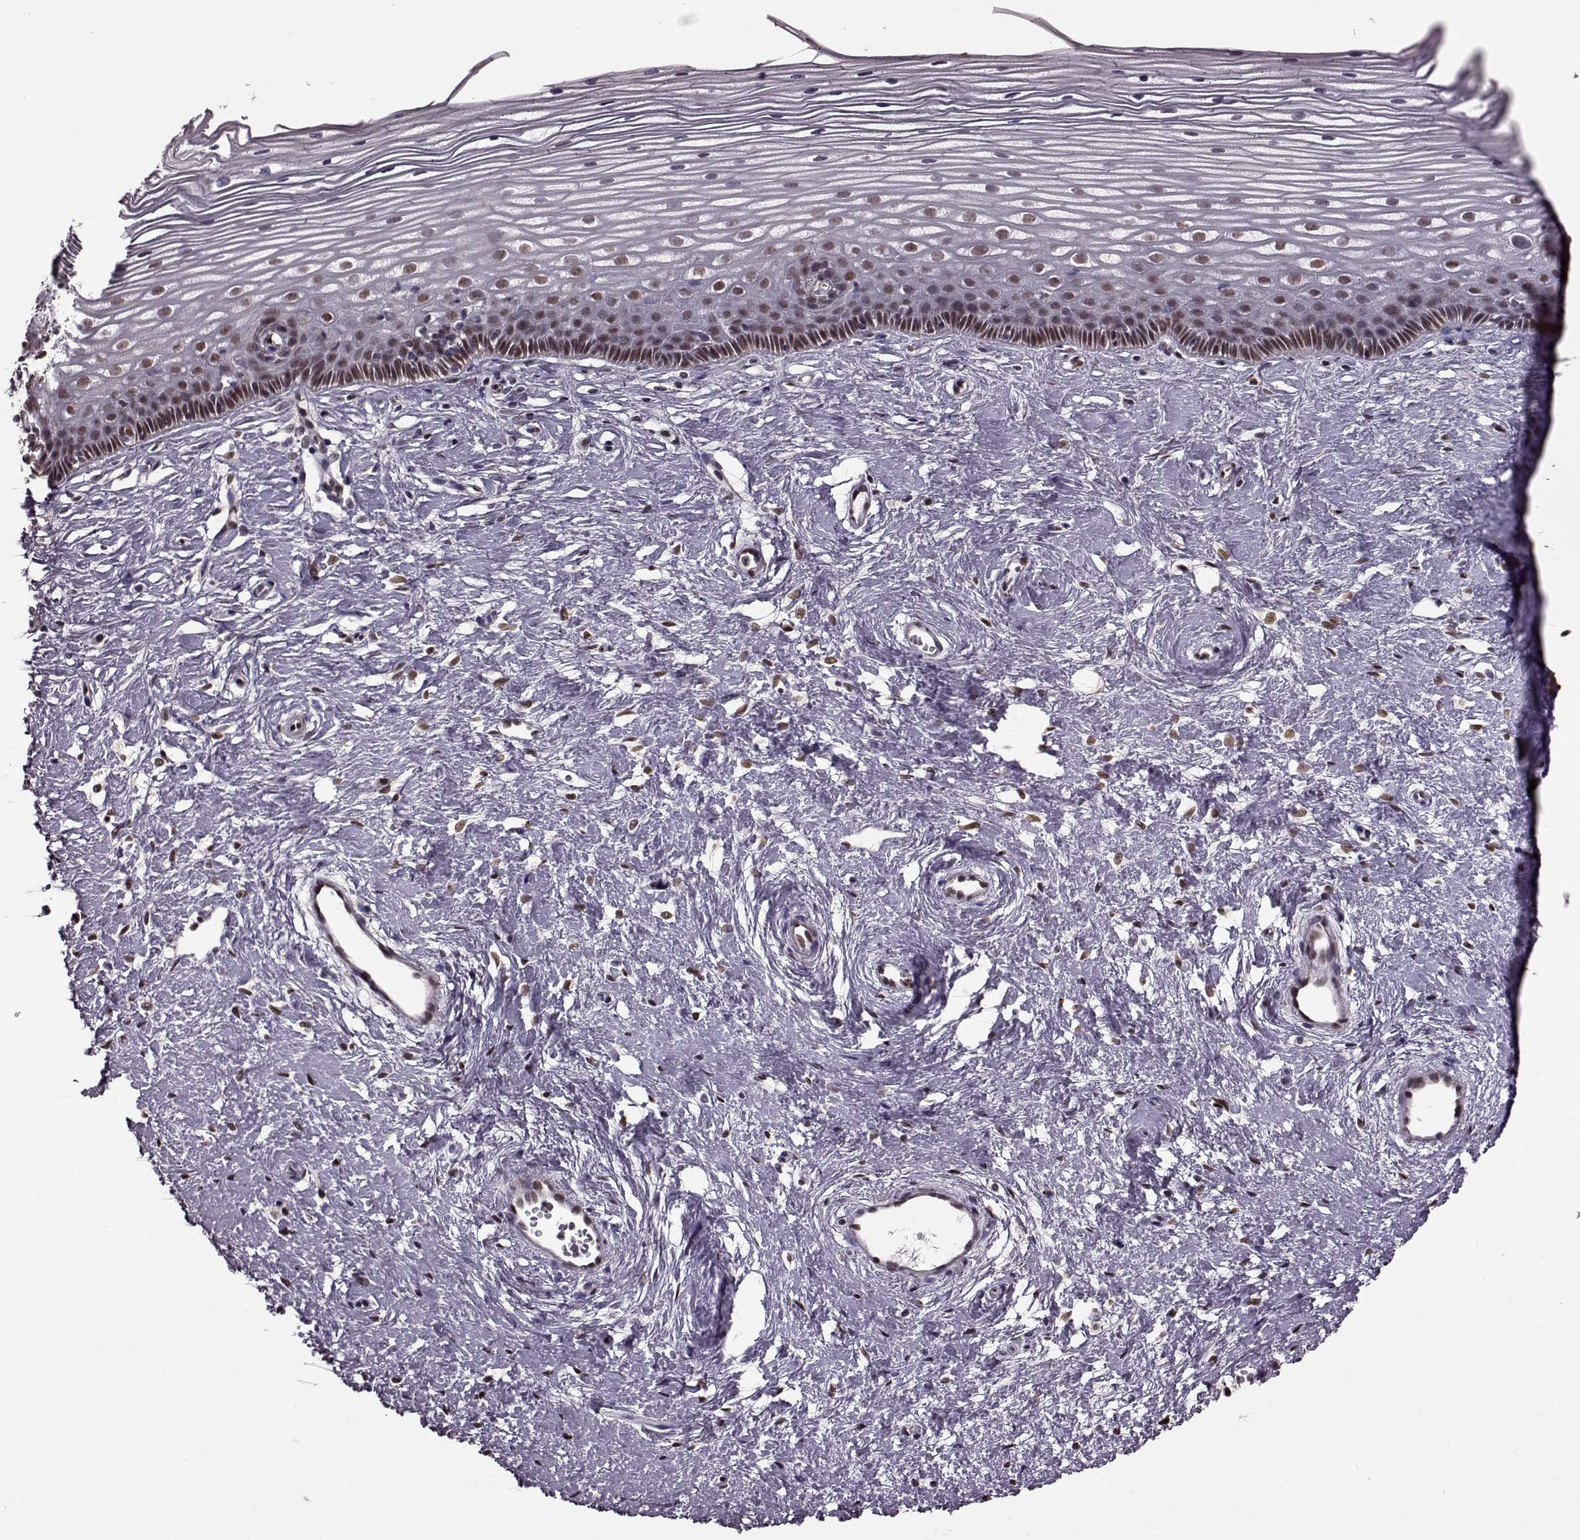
{"staining": {"intensity": "weak", "quantity": ">75%", "location": "nuclear"}, "tissue": "cervix", "cell_type": "Glandular cells", "image_type": "normal", "snomed": [{"axis": "morphology", "description": "Normal tissue, NOS"}, {"axis": "topography", "description": "Cervix"}], "caption": "The histopathology image displays immunohistochemical staining of benign cervix. There is weak nuclear expression is seen in approximately >75% of glandular cells. The staining was performed using DAB (3,3'-diaminobenzidine), with brown indicating positive protein expression. Nuclei are stained blue with hematoxylin.", "gene": "FTO", "patient": {"sex": "female", "age": 40}}